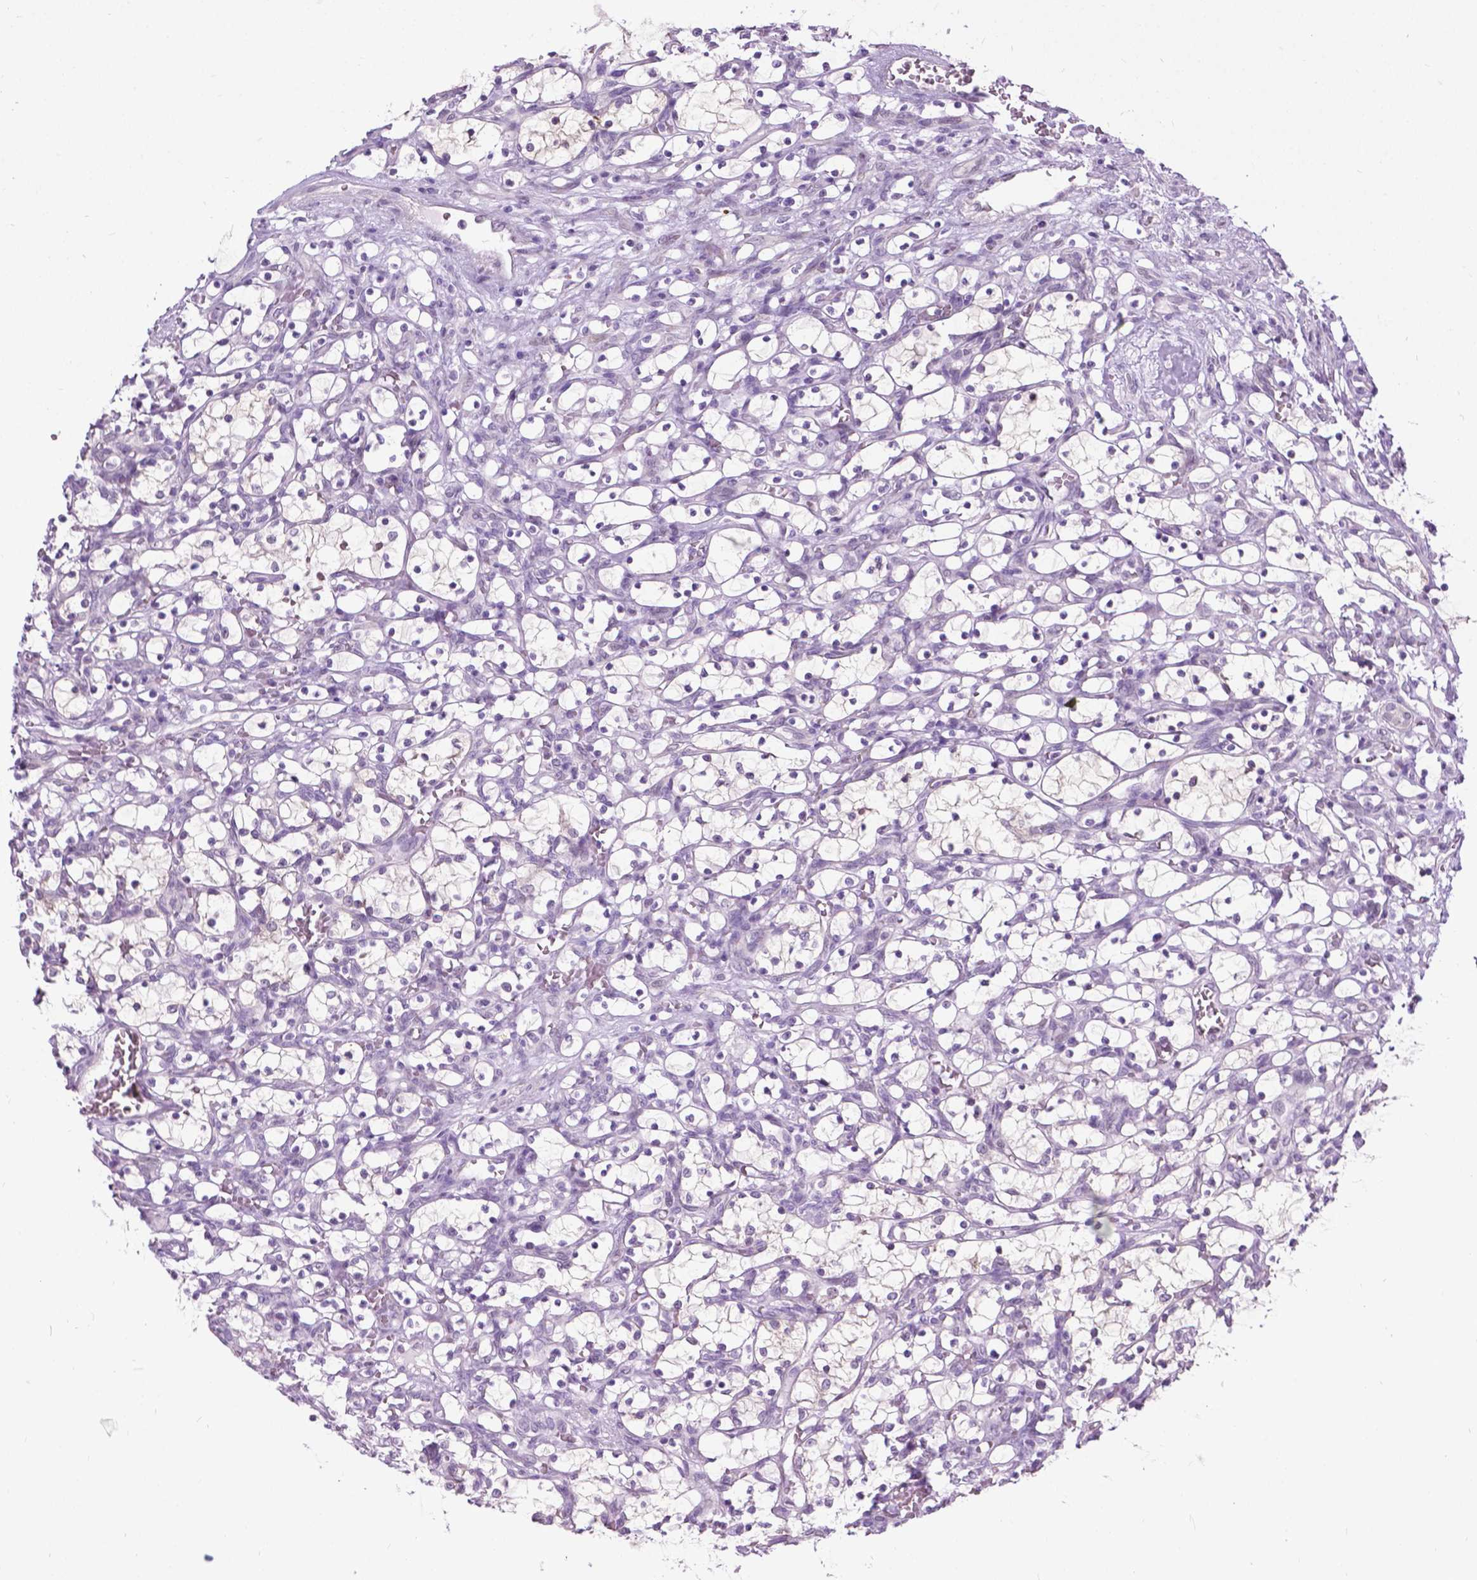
{"staining": {"intensity": "negative", "quantity": "none", "location": "none"}, "tissue": "renal cancer", "cell_type": "Tumor cells", "image_type": "cancer", "snomed": [{"axis": "morphology", "description": "Adenocarcinoma, NOS"}, {"axis": "topography", "description": "Kidney"}], "caption": "Immunohistochemical staining of renal cancer (adenocarcinoma) displays no significant positivity in tumor cells.", "gene": "APCDD1L", "patient": {"sex": "female", "age": 69}}